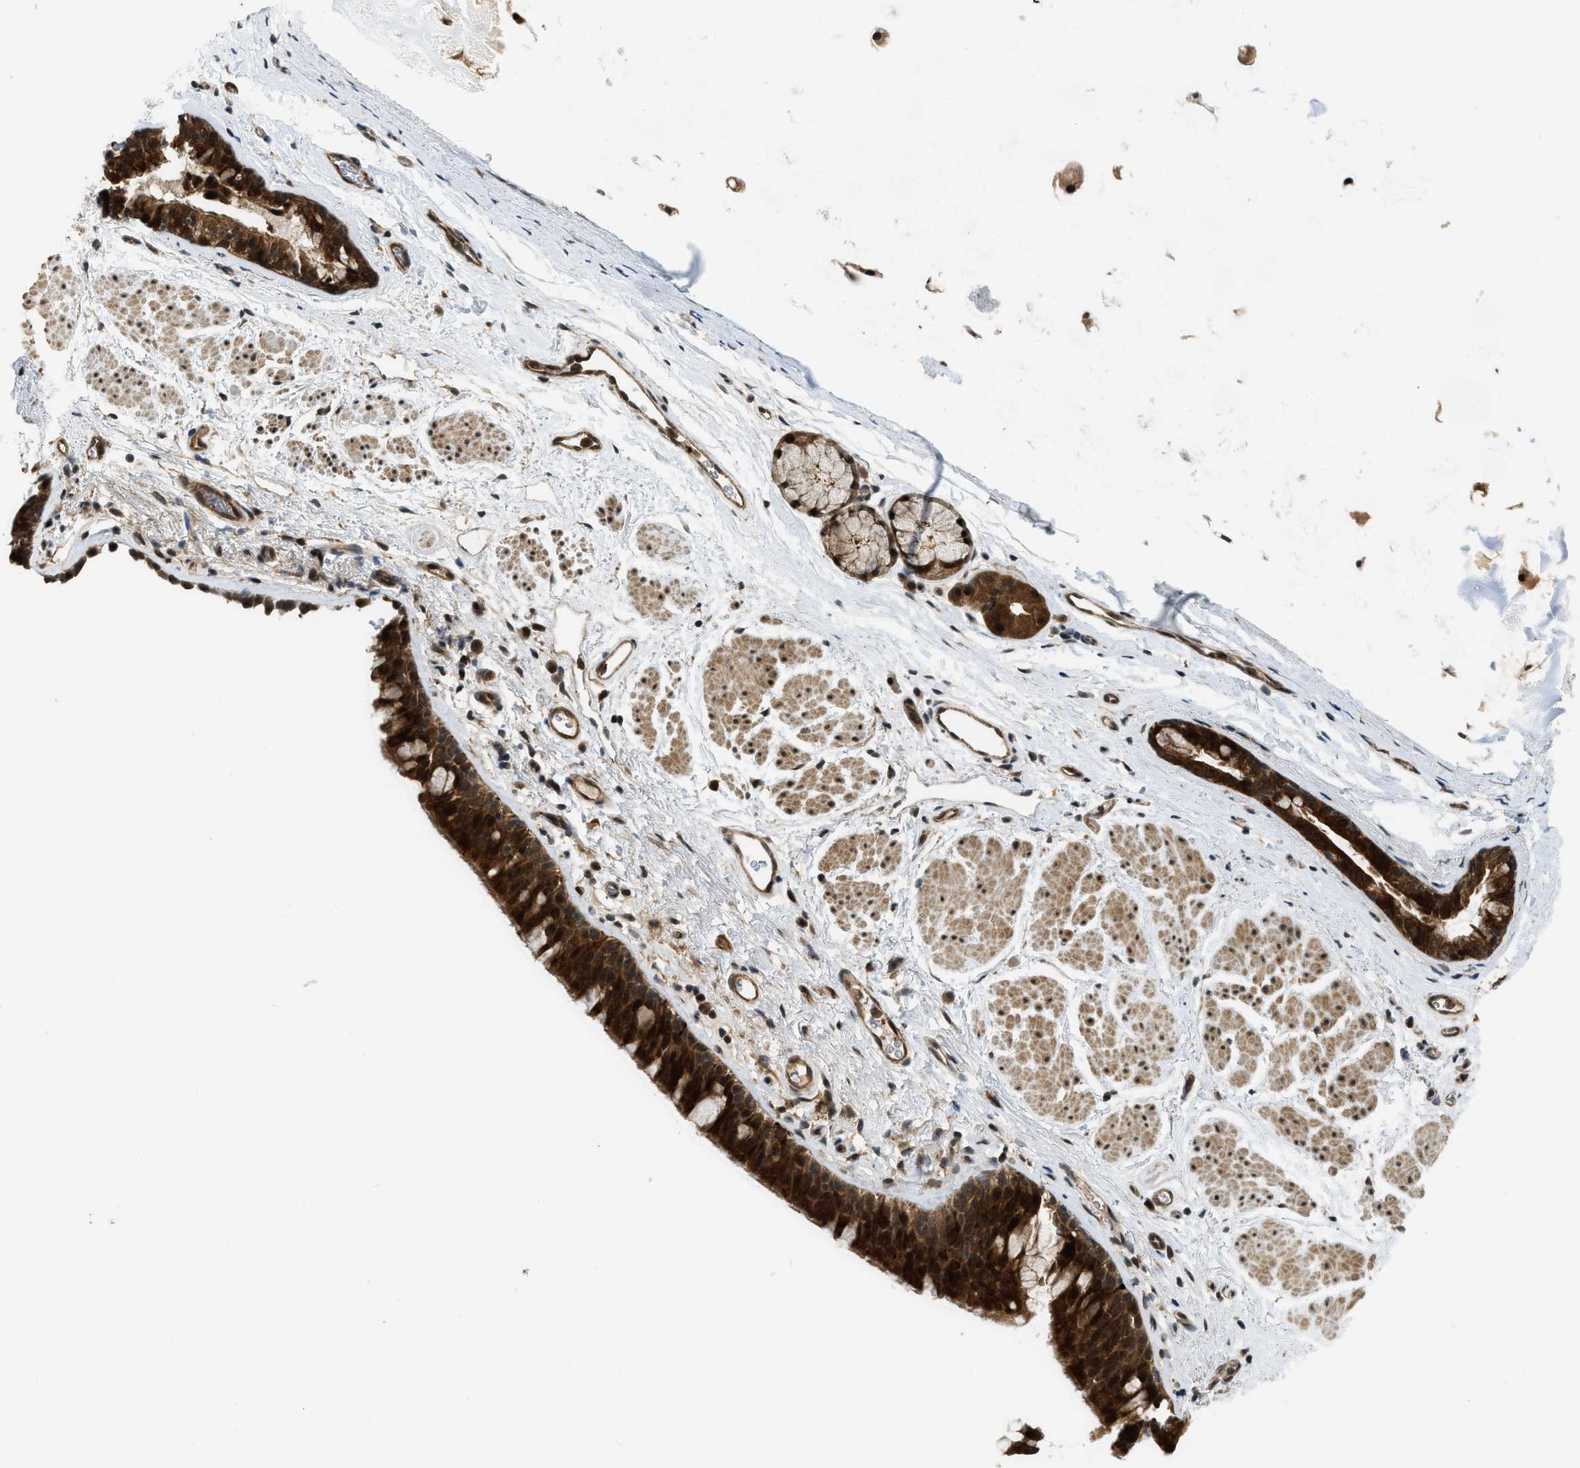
{"staining": {"intensity": "strong", "quantity": ">75%", "location": "cytoplasmic/membranous"}, "tissue": "bronchus", "cell_type": "Respiratory epithelial cells", "image_type": "normal", "snomed": [{"axis": "morphology", "description": "Normal tissue, NOS"}, {"axis": "topography", "description": "Cartilage tissue"}, {"axis": "topography", "description": "Bronchus"}], "caption": "This is an image of immunohistochemistry (IHC) staining of benign bronchus, which shows strong expression in the cytoplasmic/membranous of respiratory epithelial cells.", "gene": "DNAJC28", "patient": {"sex": "female", "age": 53}}